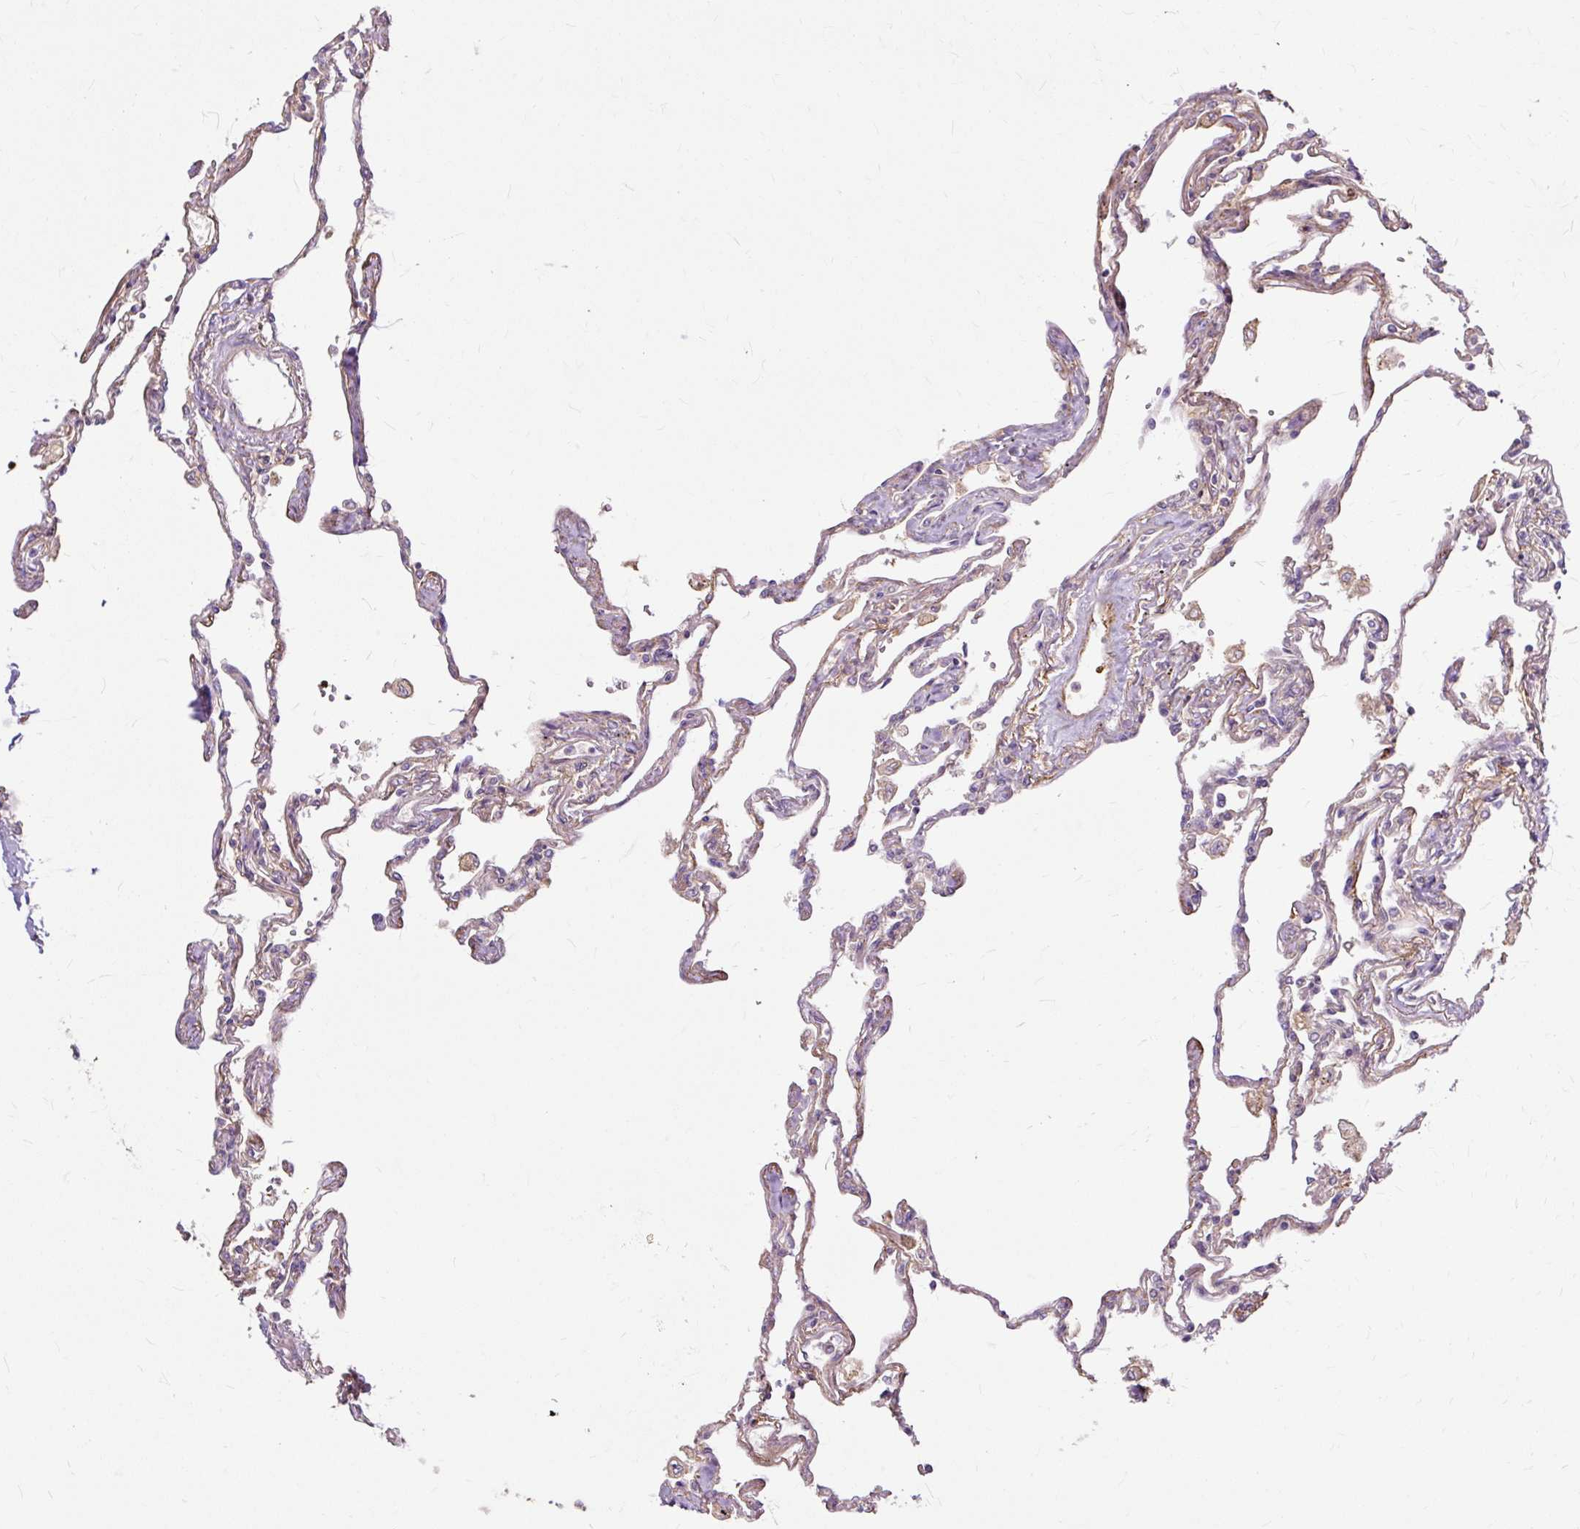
{"staining": {"intensity": "negative", "quantity": "none", "location": "none"}, "tissue": "lung", "cell_type": "Alveolar cells", "image_type": "normal", "snomed": [{"axis": "morphology", "description": "Normal tissue, NOS"}, {"axis": "topography", "description": "Lung"}], "caption": "This is an immunohistochemistry micrograph of normal lung. There is no expression in alveolar cells.", "gene": "TSPAN8", "patient": {"sex": "female", "age": 67}}